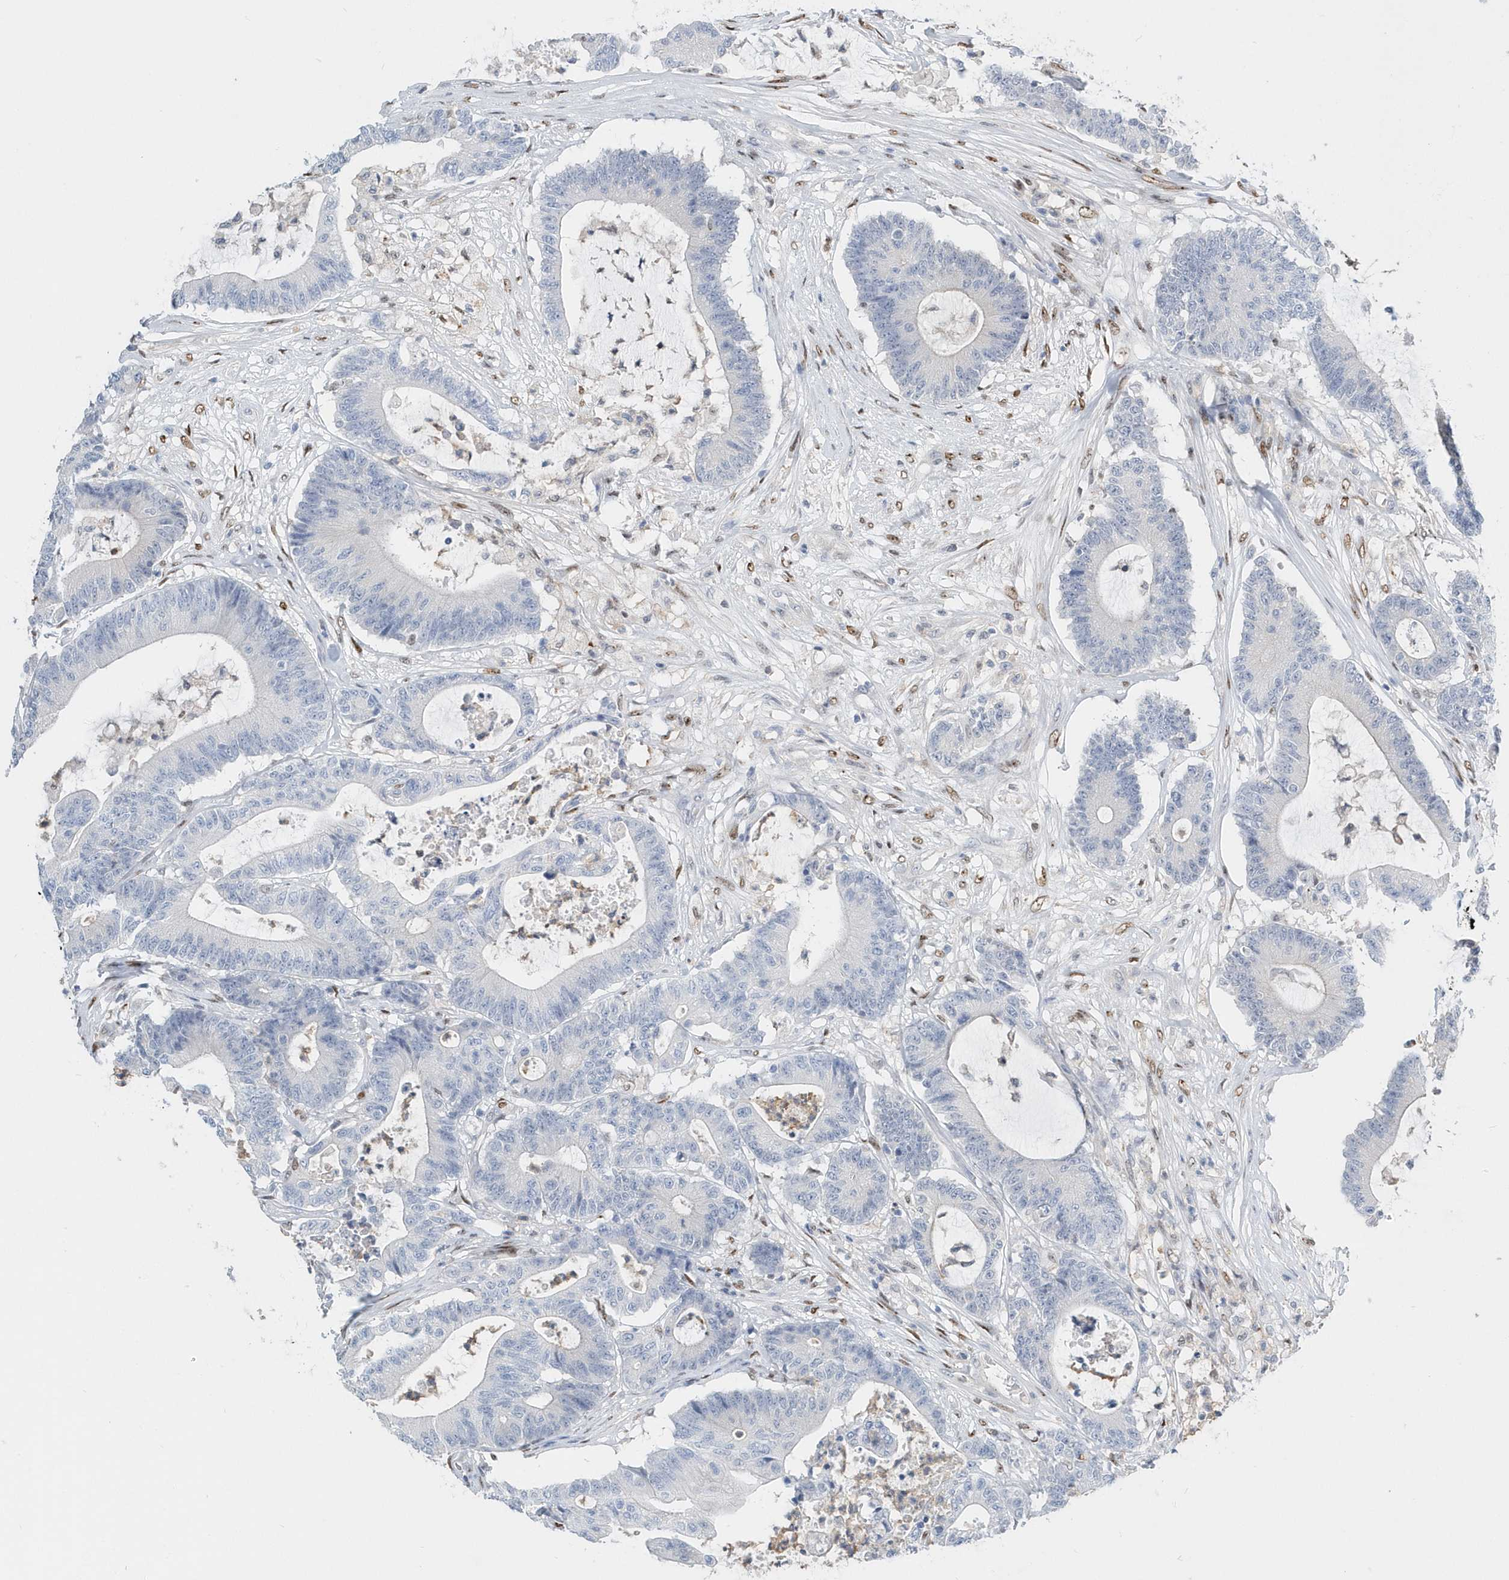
{"staining": {"intensity": "negative", "quantity": "none", "location": "none"}, "tissue": "colorectal cancer", "cell_type": "Tumor cells", "image_type": "cancer", "snomed": [{"axis": "morphology", "description": "Adenocarcinoma, NOS"}, {"axis": "topography", "description": "Colon"}], "caption": "This is an immunohistochemistry (IHC) image of human colorectal adenocarcinoma. There is no staining in tumor cells.", "gene": "MACROH2A2", "patient": {"sex": "female", "age": 84}}